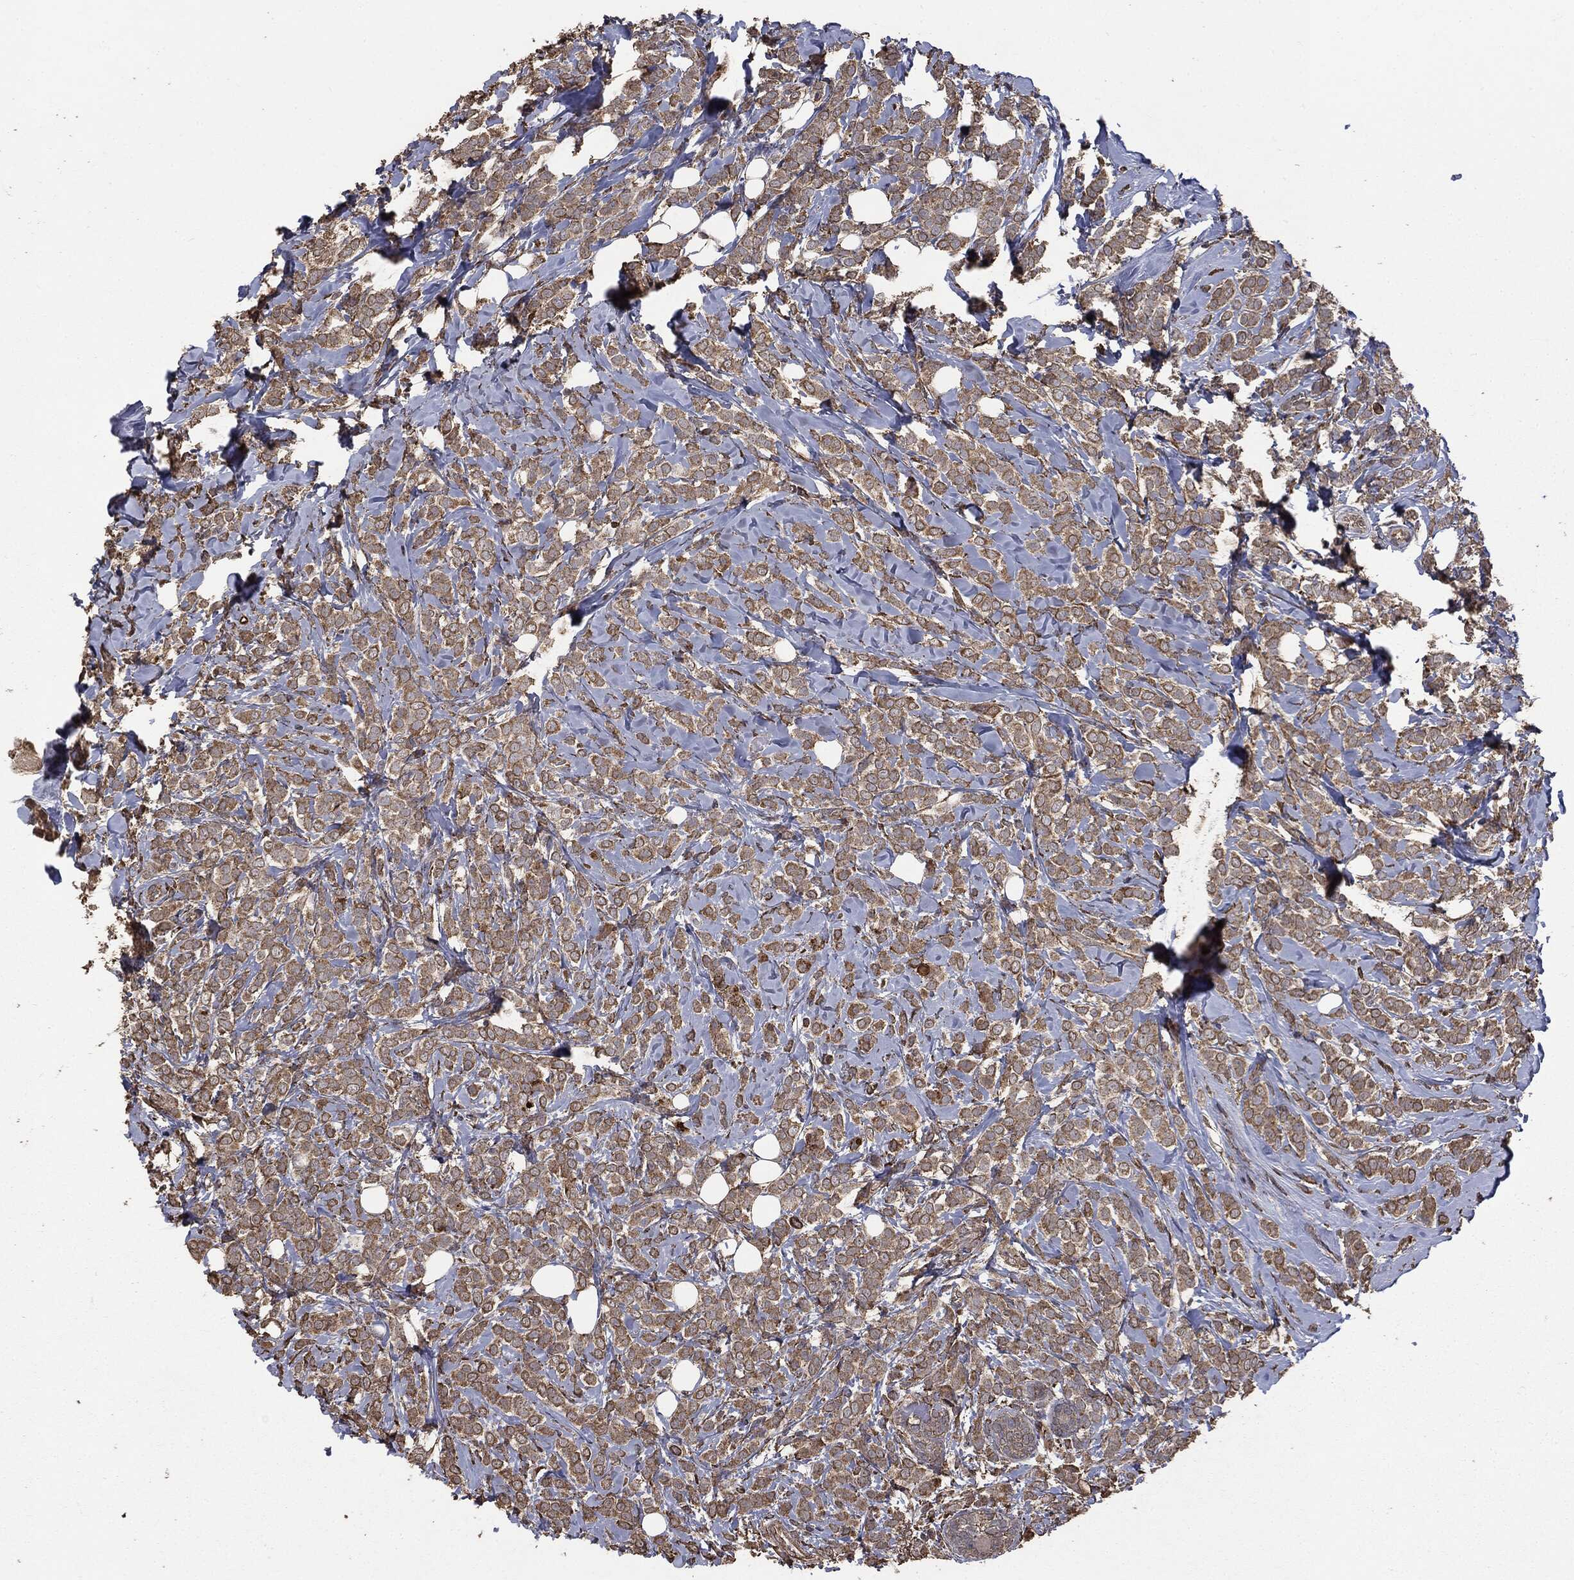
{"staining": {"intensity": "weak", "quantity": ">75%", "location": "cytoplasmic/membranous"}, "tissue": "breast cancer", "cell_type": "Tumor cells", "image_type": "cancer", "snomed": [{"axis": "morphology", "description": "Lobular carcinoma"}, {"axis": "topography", "description": "Breast"}], "caption": "Immunohistochemical staining of human breast cancer (lobular carcinoma) shows low levels of weak cytoplasmic/membranous positivity in approximately >75% of tumor cells. The staining is performed using DAB (3,3'-diaminobenzidine) brown chromogen to label protein expression. The nuclei are counter-stained blue using hematoxylin.", "gene": "MTOR", "patient": {"sex": "female", "age": 49}}